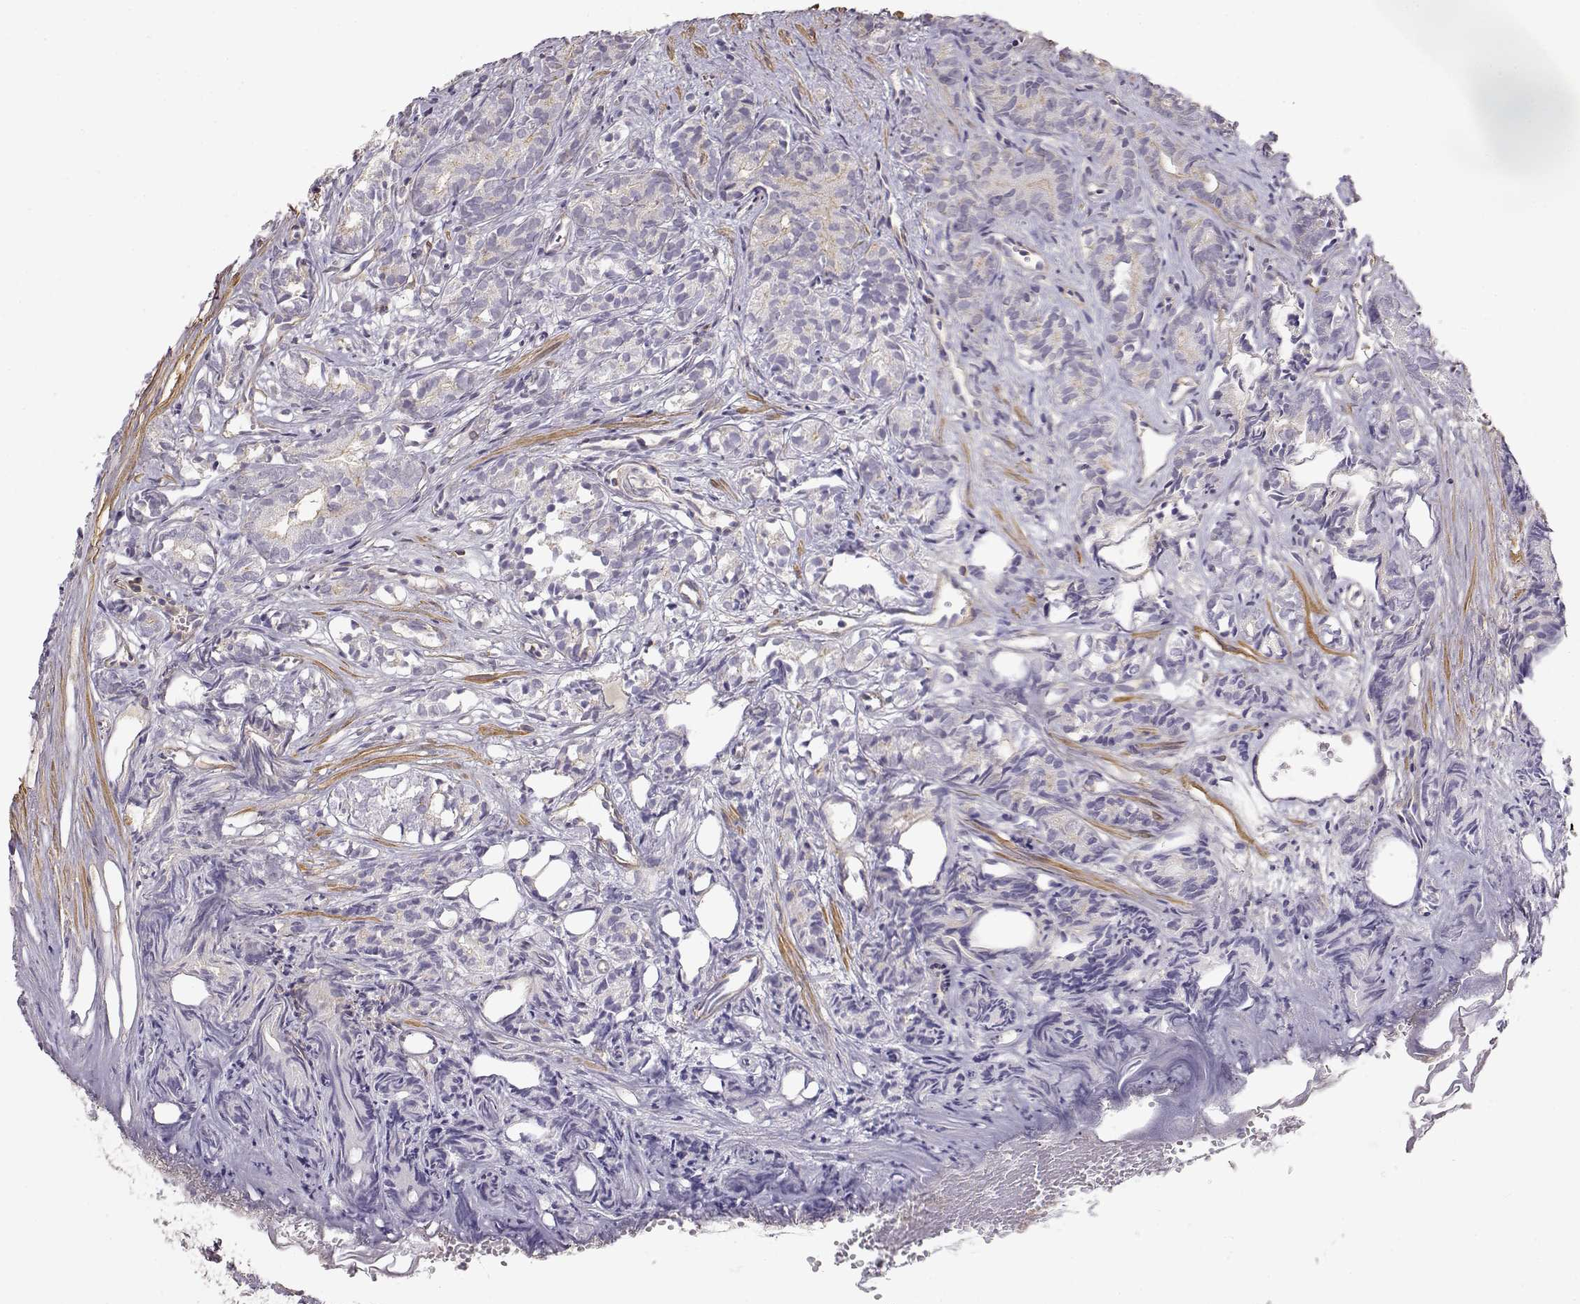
{"staining": {"intensity": "negative", "quantity": "none", "location": "none"}, "tissue": "prostate cancer", "cell_type": "Tumor cells", "image_type": "cancer", "snomed": [{"axis": "morphology", "description": "Adenocarcinoma, High grade"}, {"axis": "topography", "description": "Prostate"}], "caption": "Tumor cells show no significant positivity in prostate cancer. (DAB (3,3'-diaminobenzidine) immunohistochemistry visualized using brightfield microscopy, high magnification).", "gene": "DAPL1", "patient": {"sex": "male", "age": 84}}